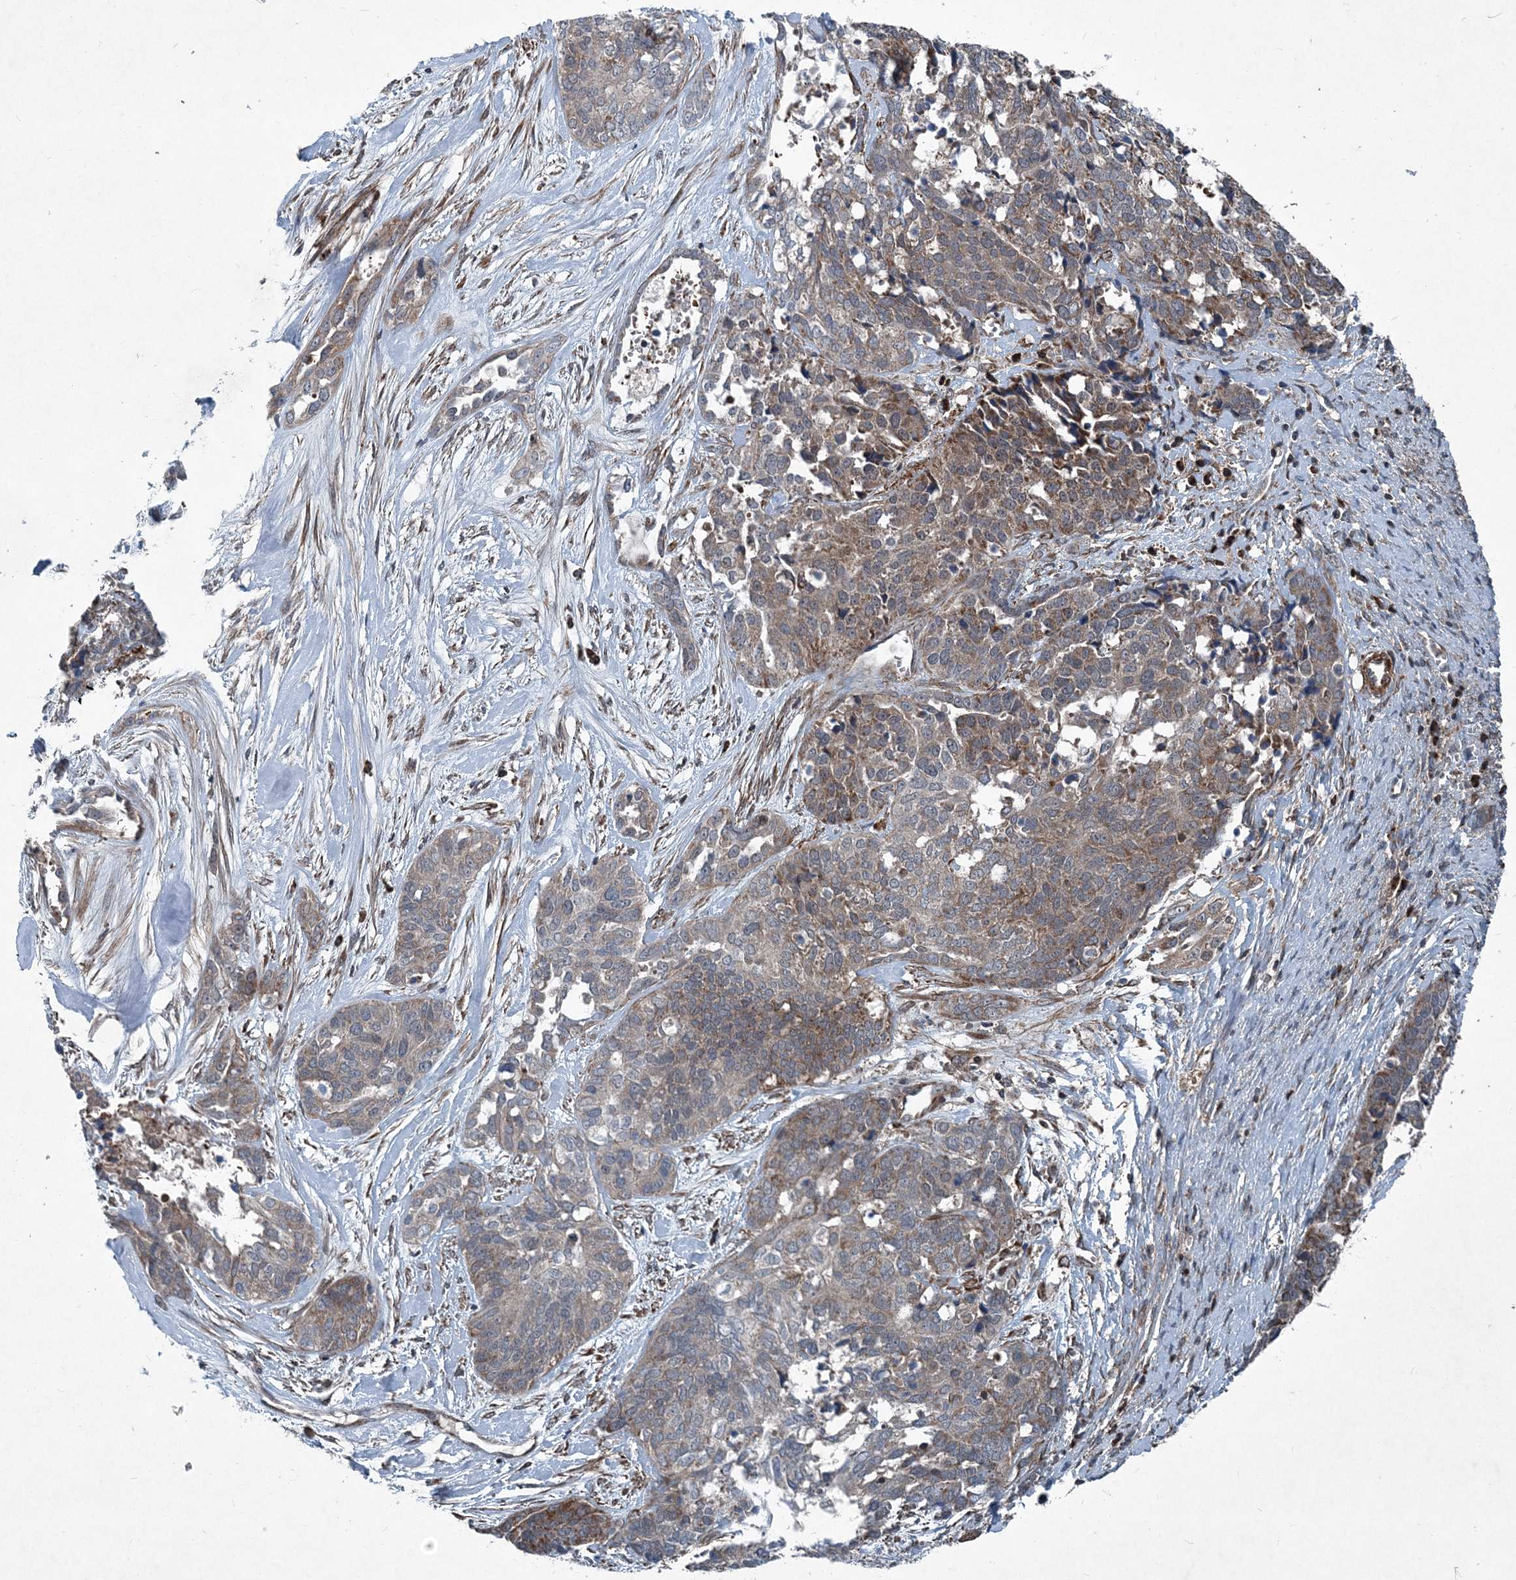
{"staining": {"intensity": "weak", "quantity": "25%-75%", "location": "cytoplasmic/membranous"}, "tissue": "ovarian cancer", "cell_type": "Tumor cells", "image_type": "cancer", "snomed": [{"axis": "morphology", "description": "Cystadenocarcinoma, serous, NOS"}, {"axis": "topography", "description": "Ovary"}], "caption": "Protein expression analysis of ovarian cancer exhibits weak cytoplasmic/membranous positivity in about 25%-75% of tumor cells. The protein is stained brown, and the nuclei are stained in blue (DAB (3,3'-diaminobenzidine) IHC with brightfield microscopy, high magnification).", "gene": "NDUFA2", "patient": {"sex": "female", "age": 44}}